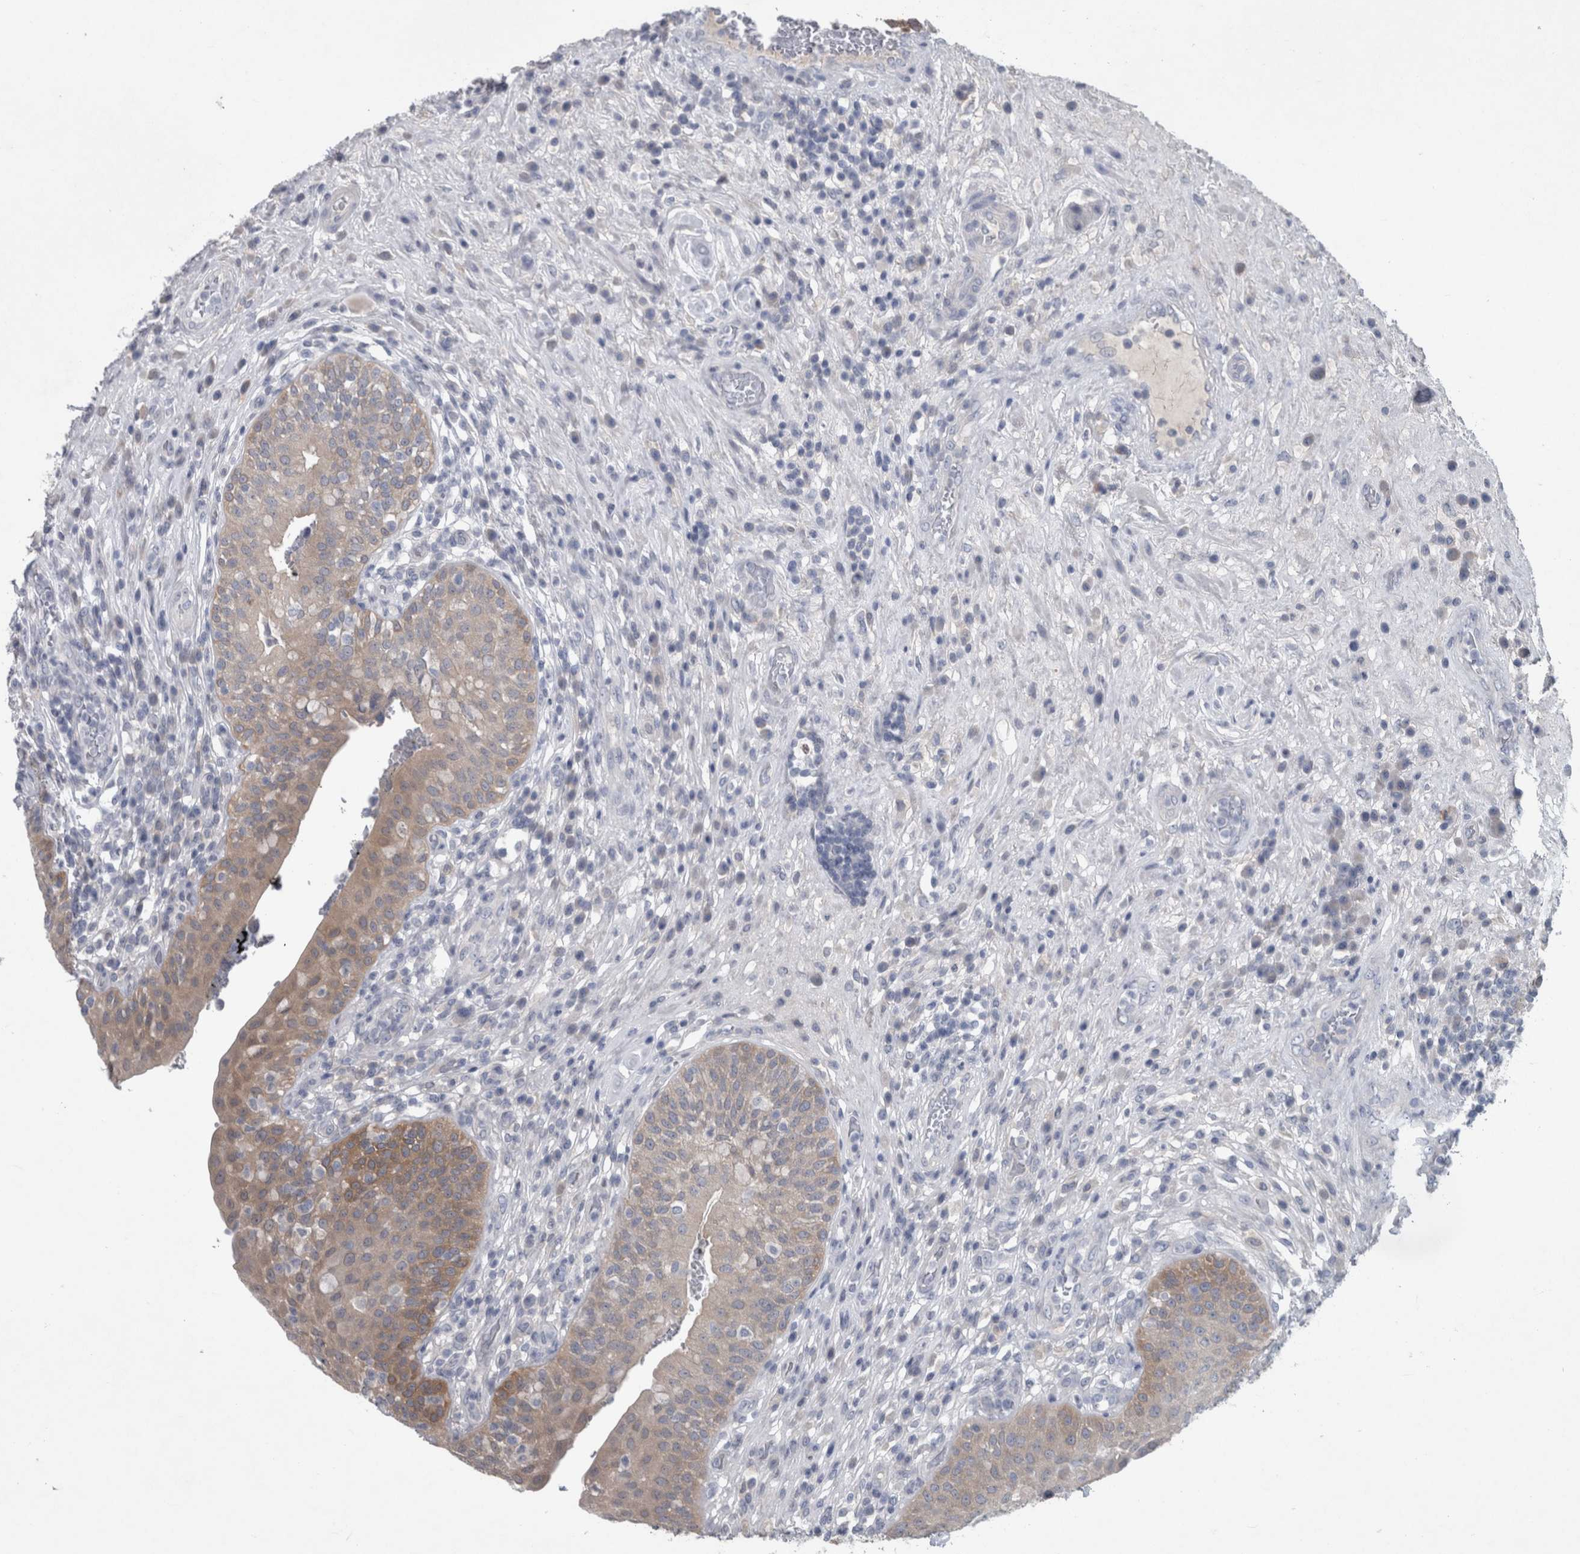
{"staining": {"intensity": "moderate", "quantity": ">75%", "location": "cytoplasmic/membranous"}, "tissue": "urinary bladder", "cell_type": "Urothelial cells", "image_type": "normal", "snomed": [{"axis": "morphology", "description": "Normal tissue, NOS"}, {"axis": "topography", "description": "Urinary bladder"}], "caption": "An immunohistochemistry (IHC) photomicrograph of unremarkable tissue is shown. Protein staining in brown highlights moderate cytoplasmic/membranous positivity in urinary bladder within urothelial cells.", "gene": "FAM83H", "patient": {"sex": "female", "age": 62}}